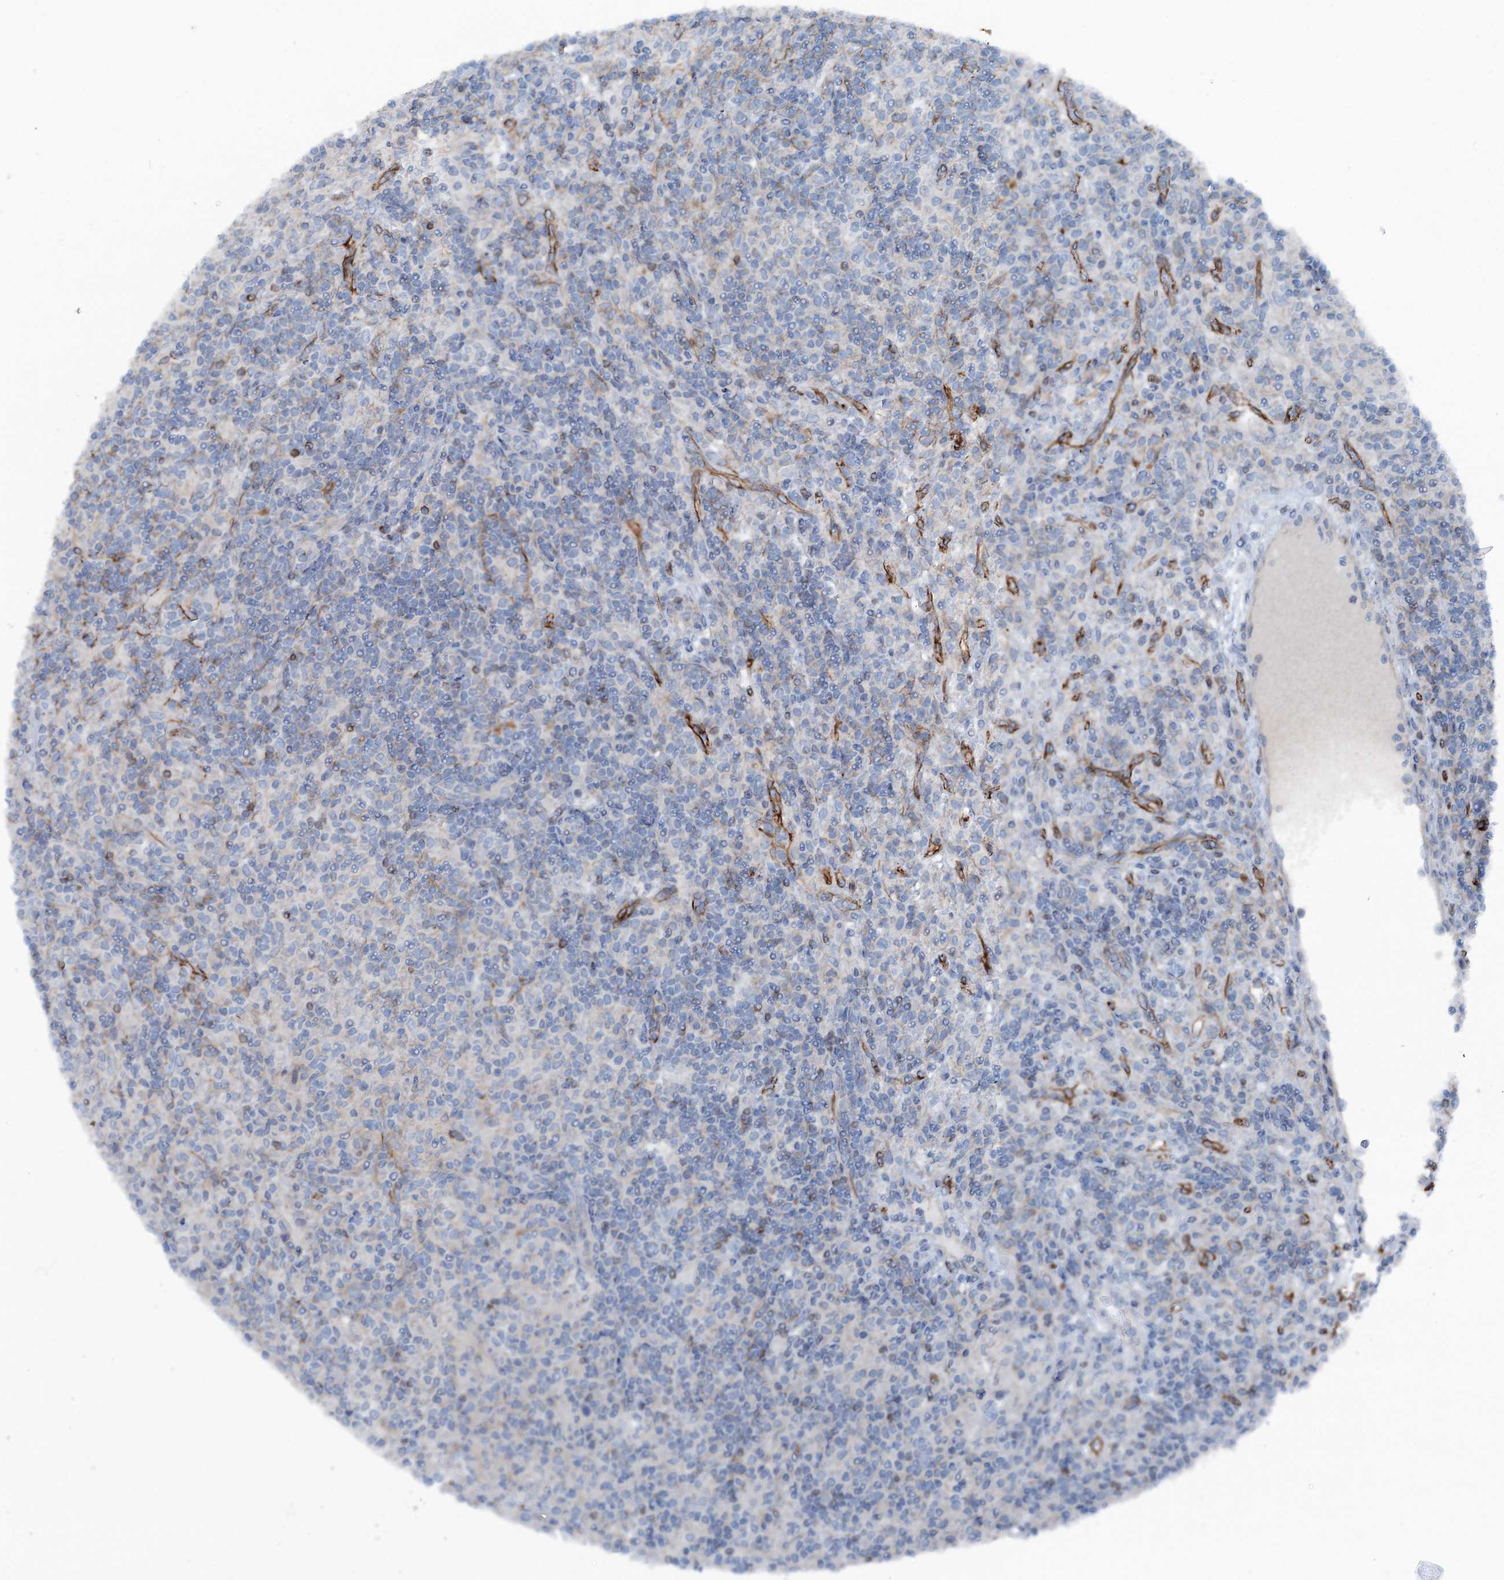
{"staining": {"intensity": "negative", "quantity": "none", "location": "none"}, "tissue": "lymphoma", "cell_type": "Tumor cells", "image_type": "cancer", "snomed": [{"axis": "morphology", "description": "Hodgkin's disease, NOS"}, {"axis": "topography", "description": "Lymph node"}], "caption": "Immunohistochemistry micrograph of lymphoma stained for a protein (brown), which exhibits no staining in tumor cells.", "gene": "CALCOCO1", "patient": {"sex": "male", "age": 70}}